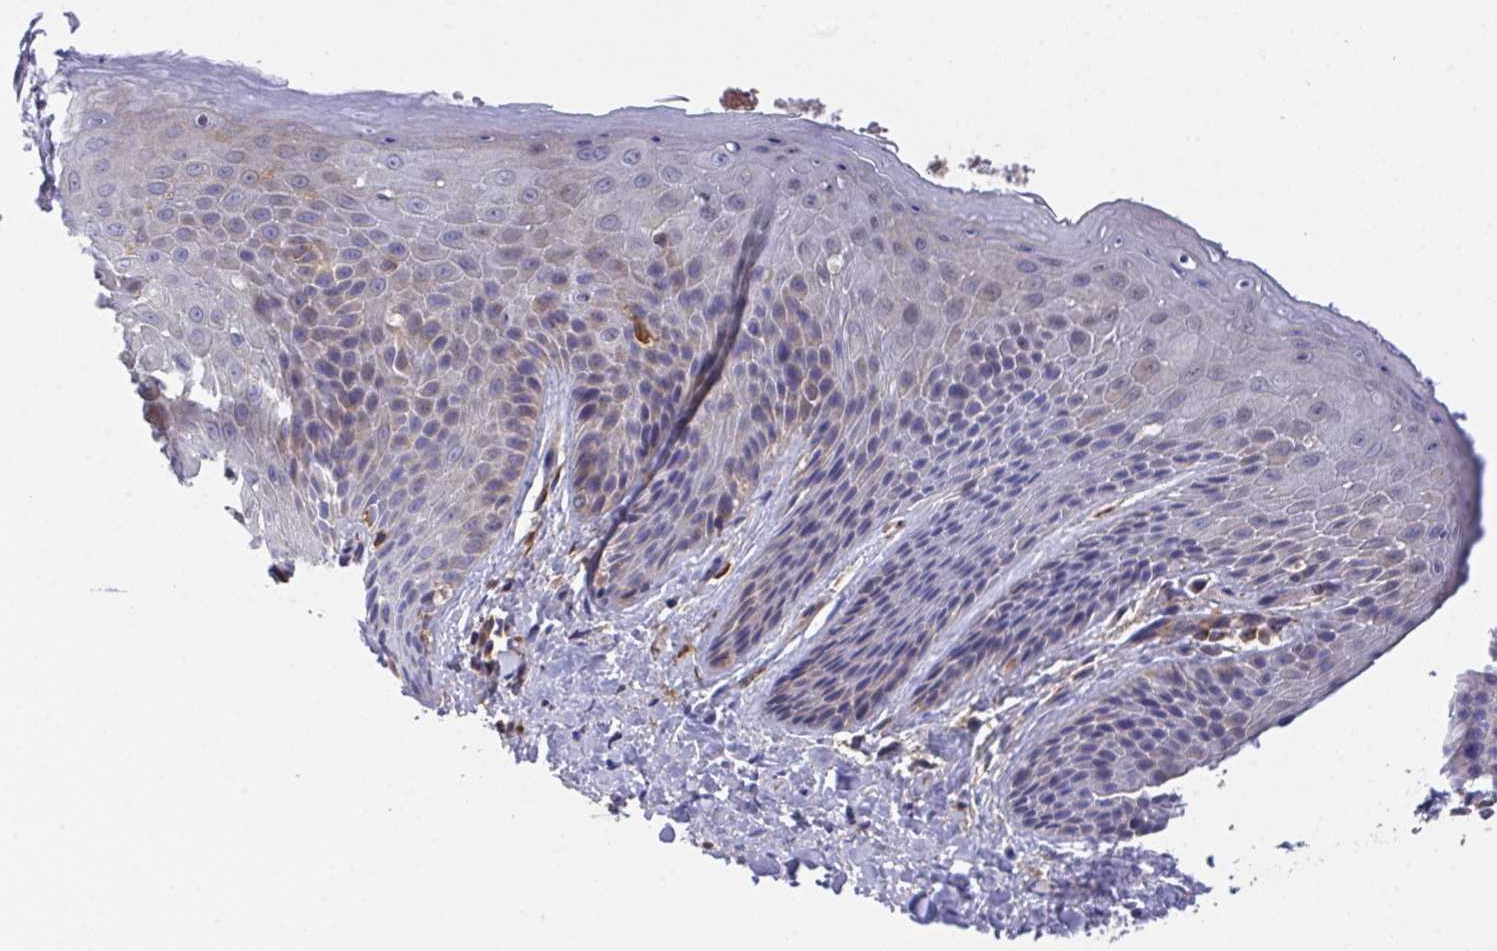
{"staining": {"intensity": "negative", "quantity": "none", "location": "none"}, "tissue": "skin", "cell_type": "Epidermal cells", "image_type": "normal", "snomed": [{"axis": "morphology", "description": "Normal tissue, NOS"}, {"axis": "topography", "description": "Anal"}, {"axis": "topography", "description": "Peripheral nerve tissue"}], "caption": "An immunohistochemistry photomicrograph of unremarkable skin is shown. There is no staining in epidermal cells of skin. (IHC, brightfield microscopy, high magnification).", "gene": "FAM241A", "patient": {"sex": "male", "age": 51}}